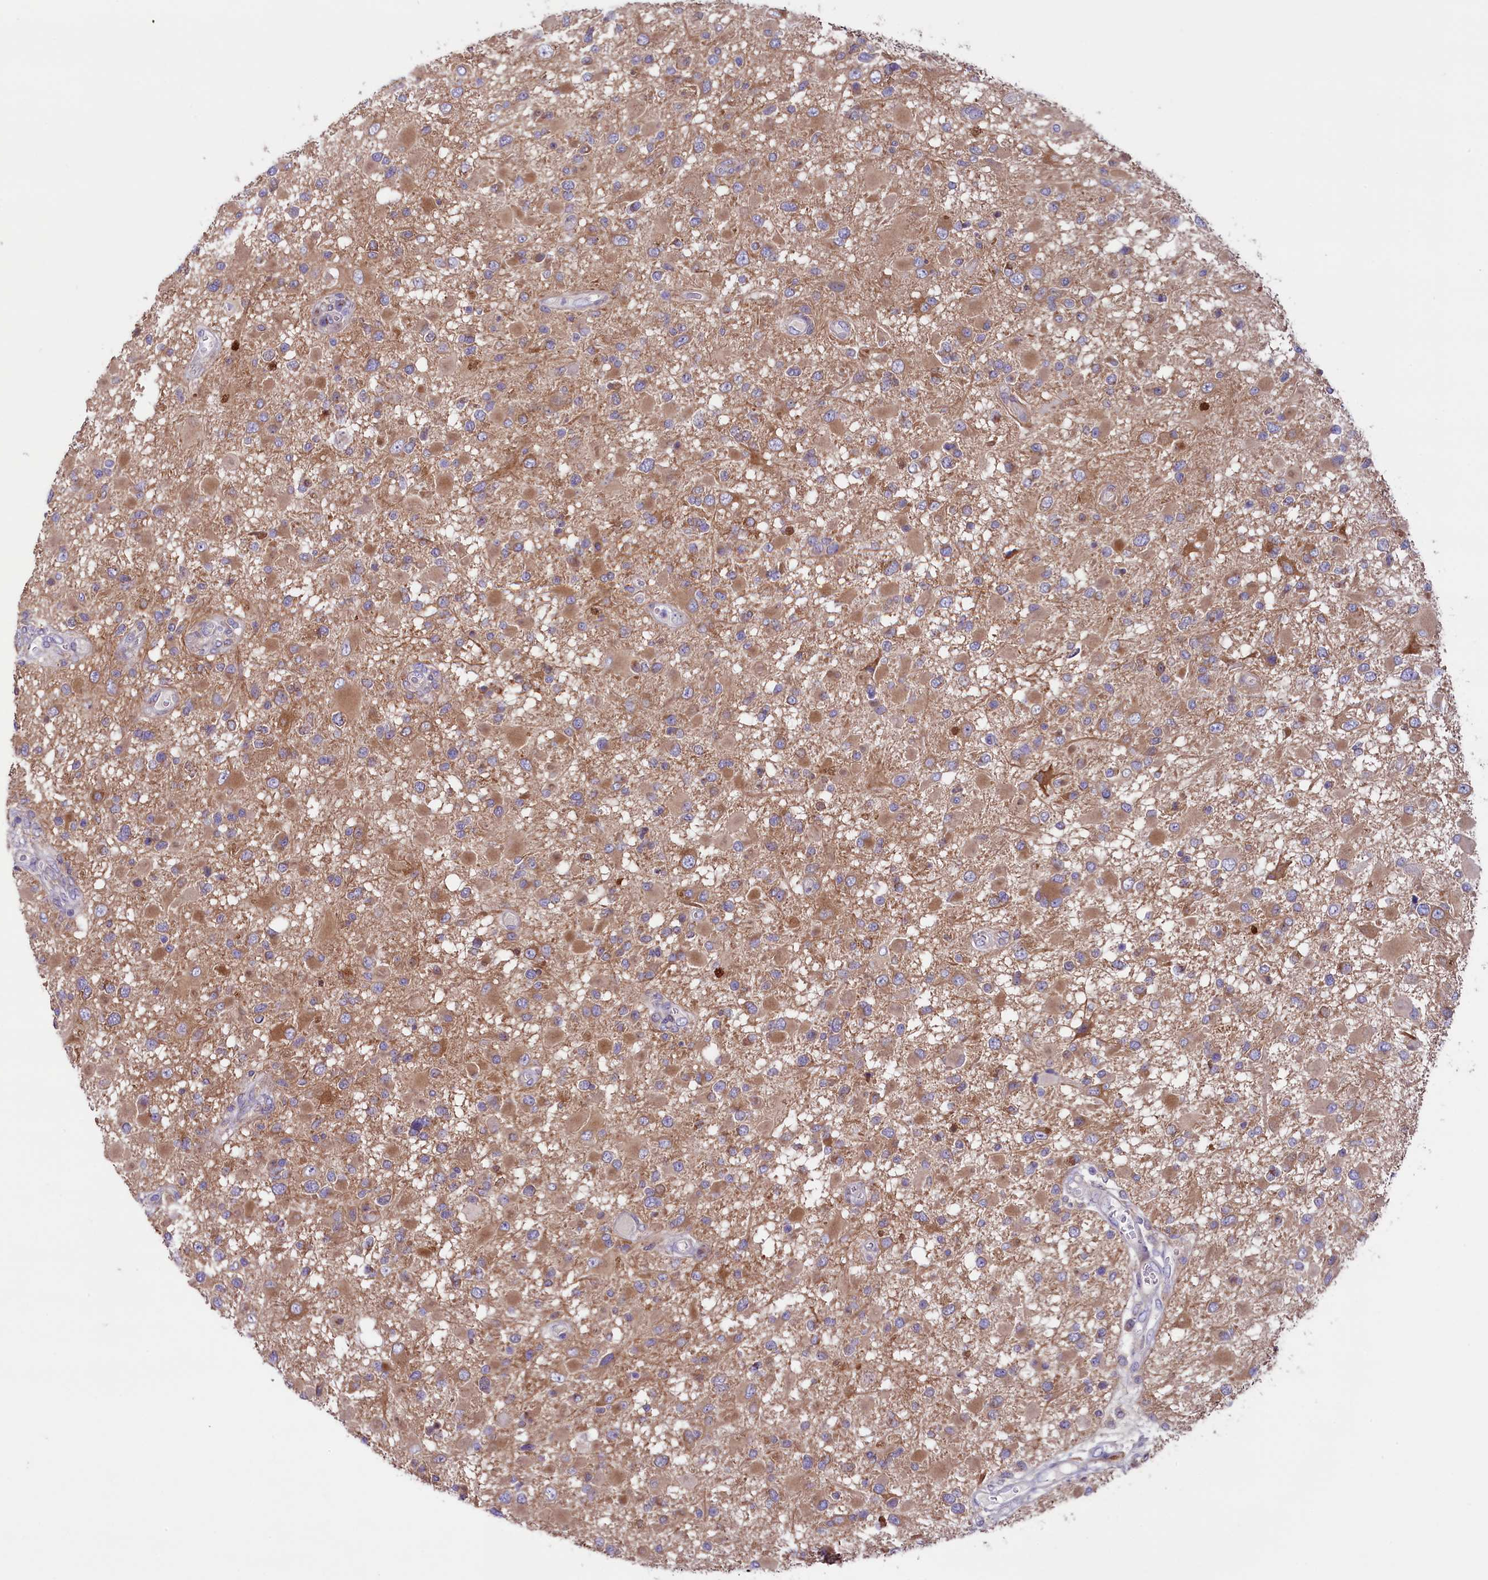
{"staining": {"intensity": "moderate", "quantity": ">75%", "location": "cytoplasmic/membranous"}, "tissue": "glioma", "cell_type": "Tumor cells", "image_type": "cancer", "snomed": [{"axis": "morphology", "description": "Glioma, malignant, High grade"}, {"axis": "topography", "description": "Brain"}], "caption": "Tumor cells reveal medium levels of moderate cytoplasmic/membranous positivity in approximately >75% of cells in human malignant glioma (high-grade).", "gene": "GPR108", "patient": {"sex": "male", "age": 53}}